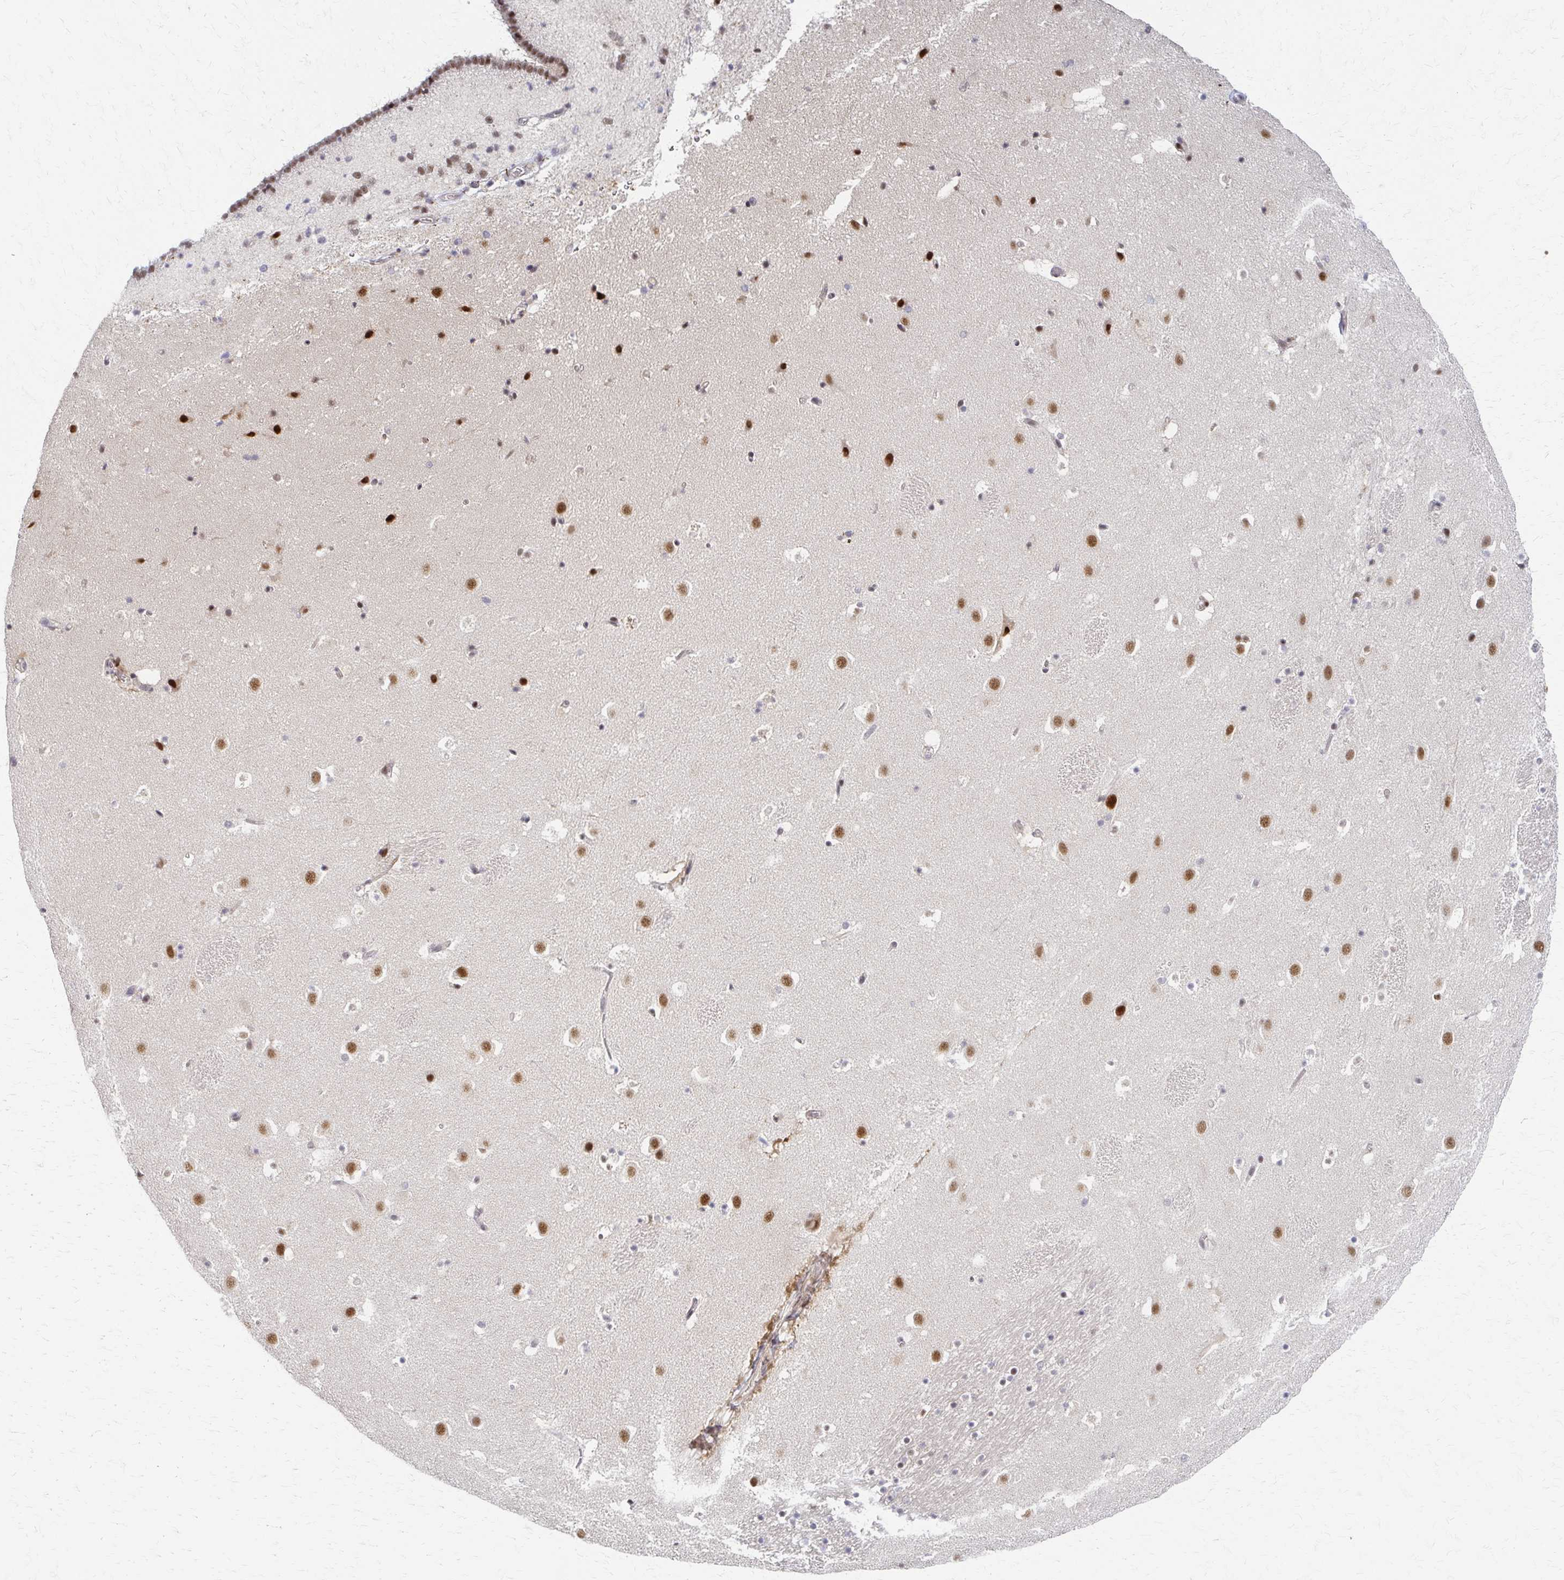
{"staining": {"intensity": "moderate", "quantity": "<25%", "location": "nuclear"}, "tissue": "caudate", "cell_type": "Glial cells", "image_type": "normal", "snomed": [{"axis": "morphology", "description": "Normal tissue, NOS"}, {"axis": "topography", "description": "Lateral ventricle wall"}], "caption": "Glial cells display moderate nuclear staining in approximately <25% of cells in unremarkable caudate. (DAB IHC with brightfield microscopy, high magnification).", "gene": "PSMD7", "patient": {"sex": "male", "age": 37}}